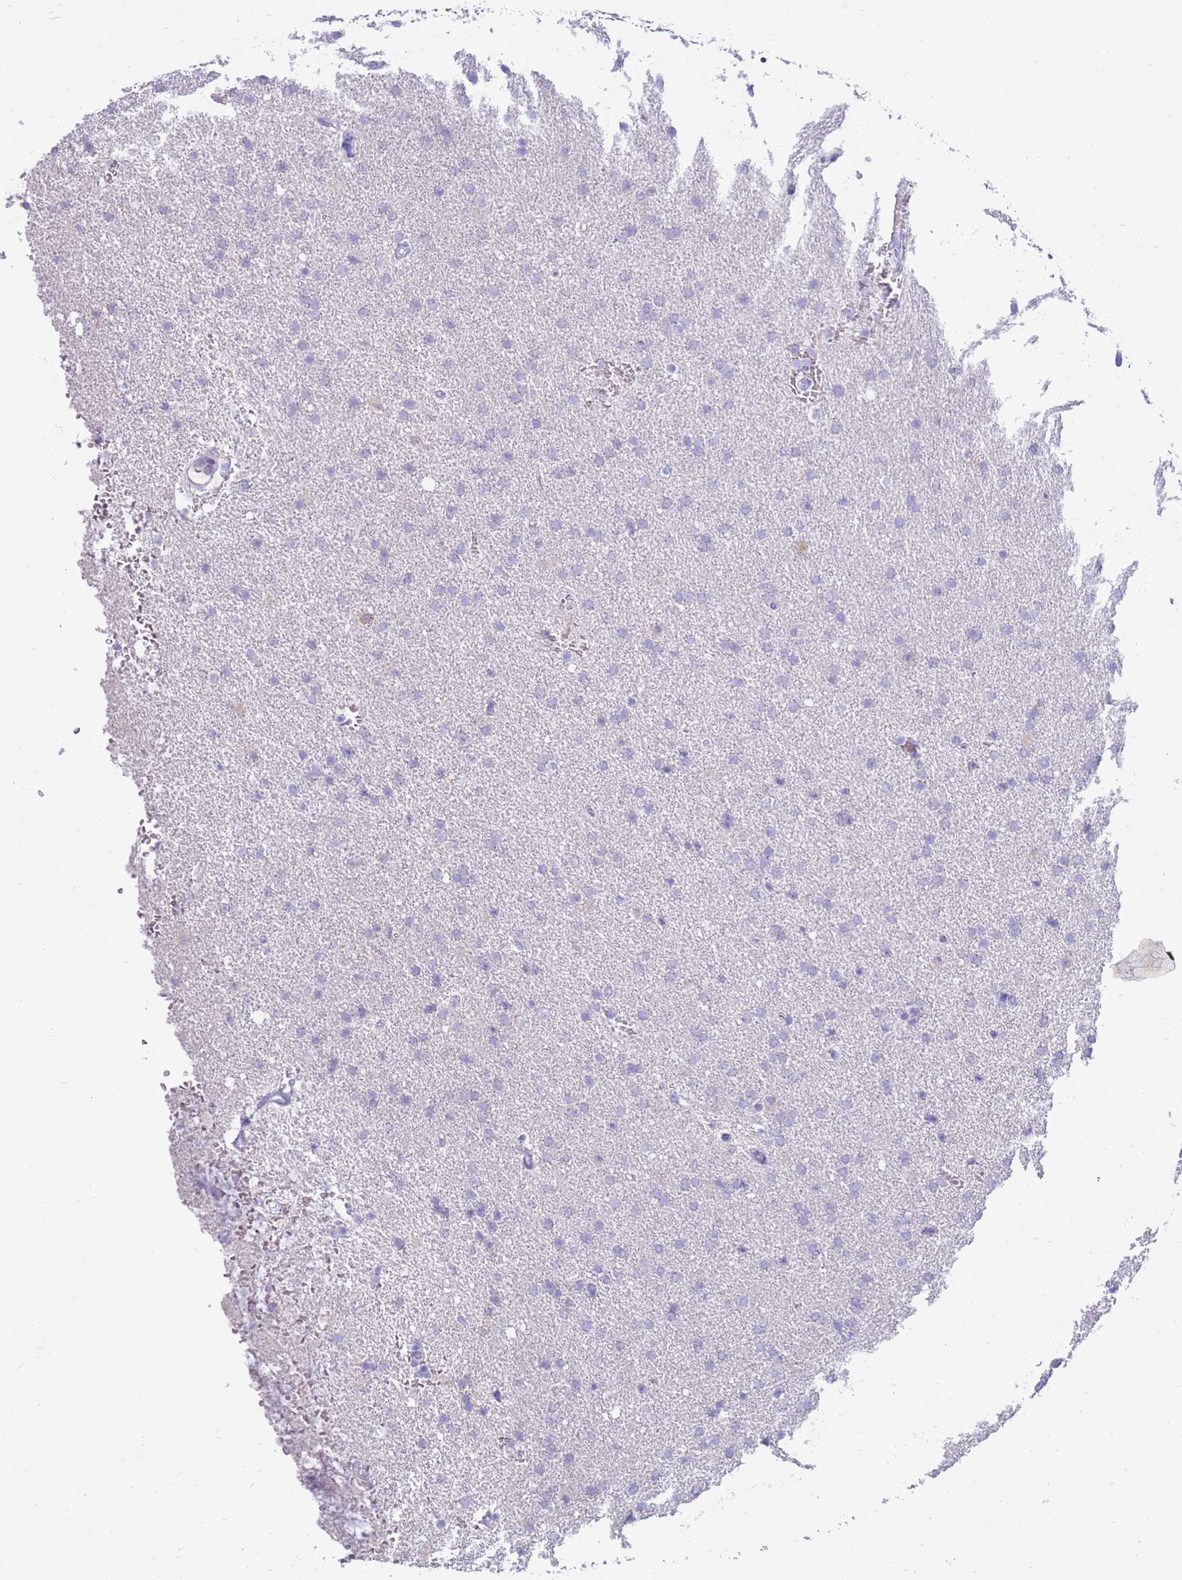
{"staining": {"intensity": "negative", "quantity": "none", "location": "none"}, "tissue": "glioma", "cell_type": "Tumor cells", "image_type": "cancer", "snomed": [{"axis": "morphology", "description": "Glioma, malignant, High grade"}, {"axis": "topography", "description": "Brain"}], "caption": "Immunohistochemistry (IHC) histopathology image of malignant glioma (high-grade) stained for a protein (brown), which exhibits no expression in tumor cells. (DAB immunohistochemistry (IHC), high magnification).", "gene": "EVPLL", "patient": {"sex": "male", "age": 72}}